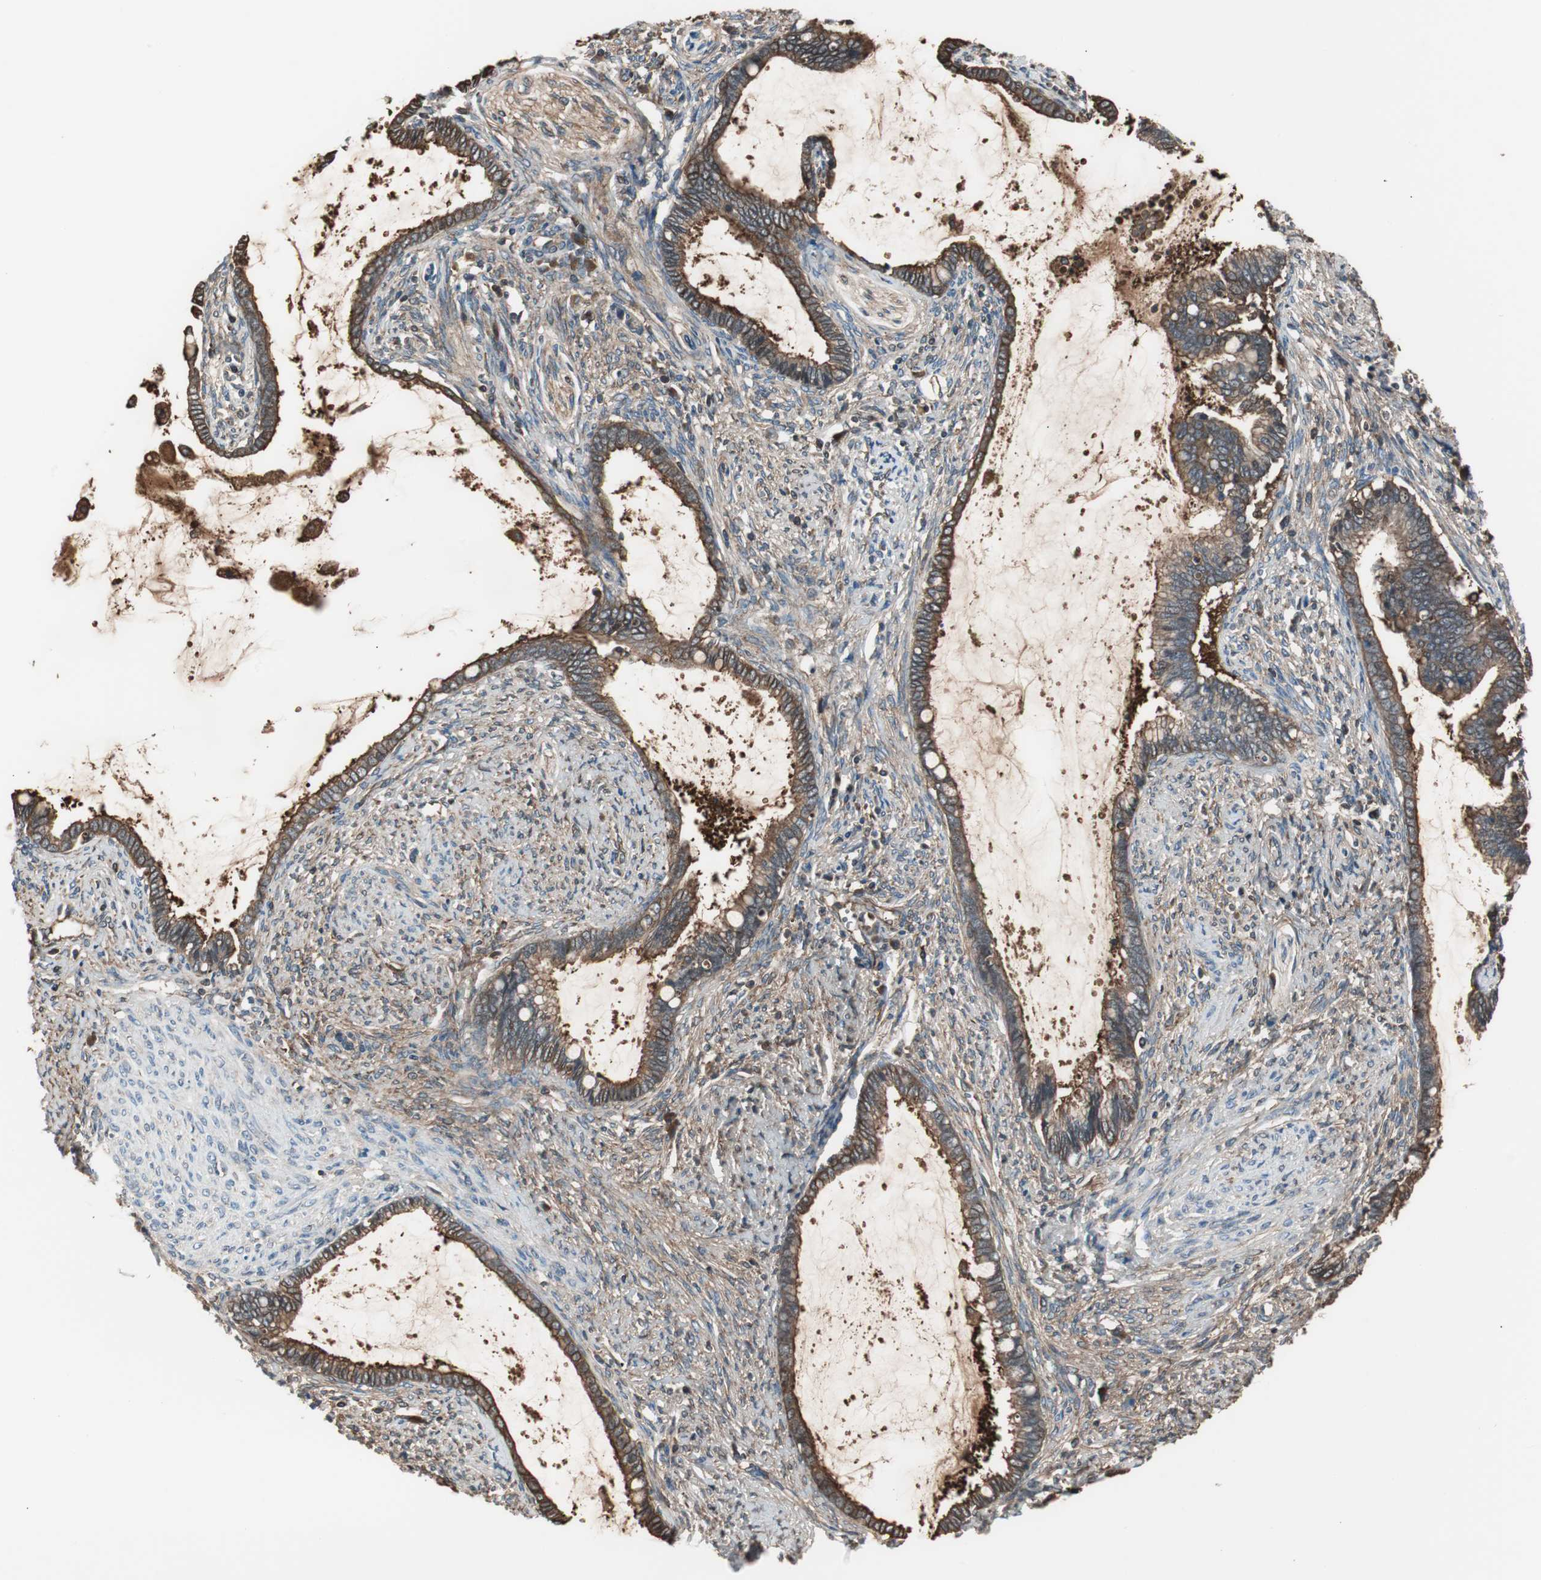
{"staining": {"intensity": "strong", "quantity": ">75%", "location": "cytoplasmic/membranous"}, "tissue": "cervical cancer", "cell_type": "Tumor cells", "image_type": "cancer", "snomed": [{"axis": "morphology", "description": "Adenocarcinoma, NOS"}, {"axis": "topography", "description": "Cervix"}], "caption": "Immunohistochemical staining of human cervical cancer shows high levels of strong cytoplasmic/membranous protein positivity in approximately >75% of tumor cells.", "gene": "CAPNS1", "patient": {"sex": "female", "age": 44}}